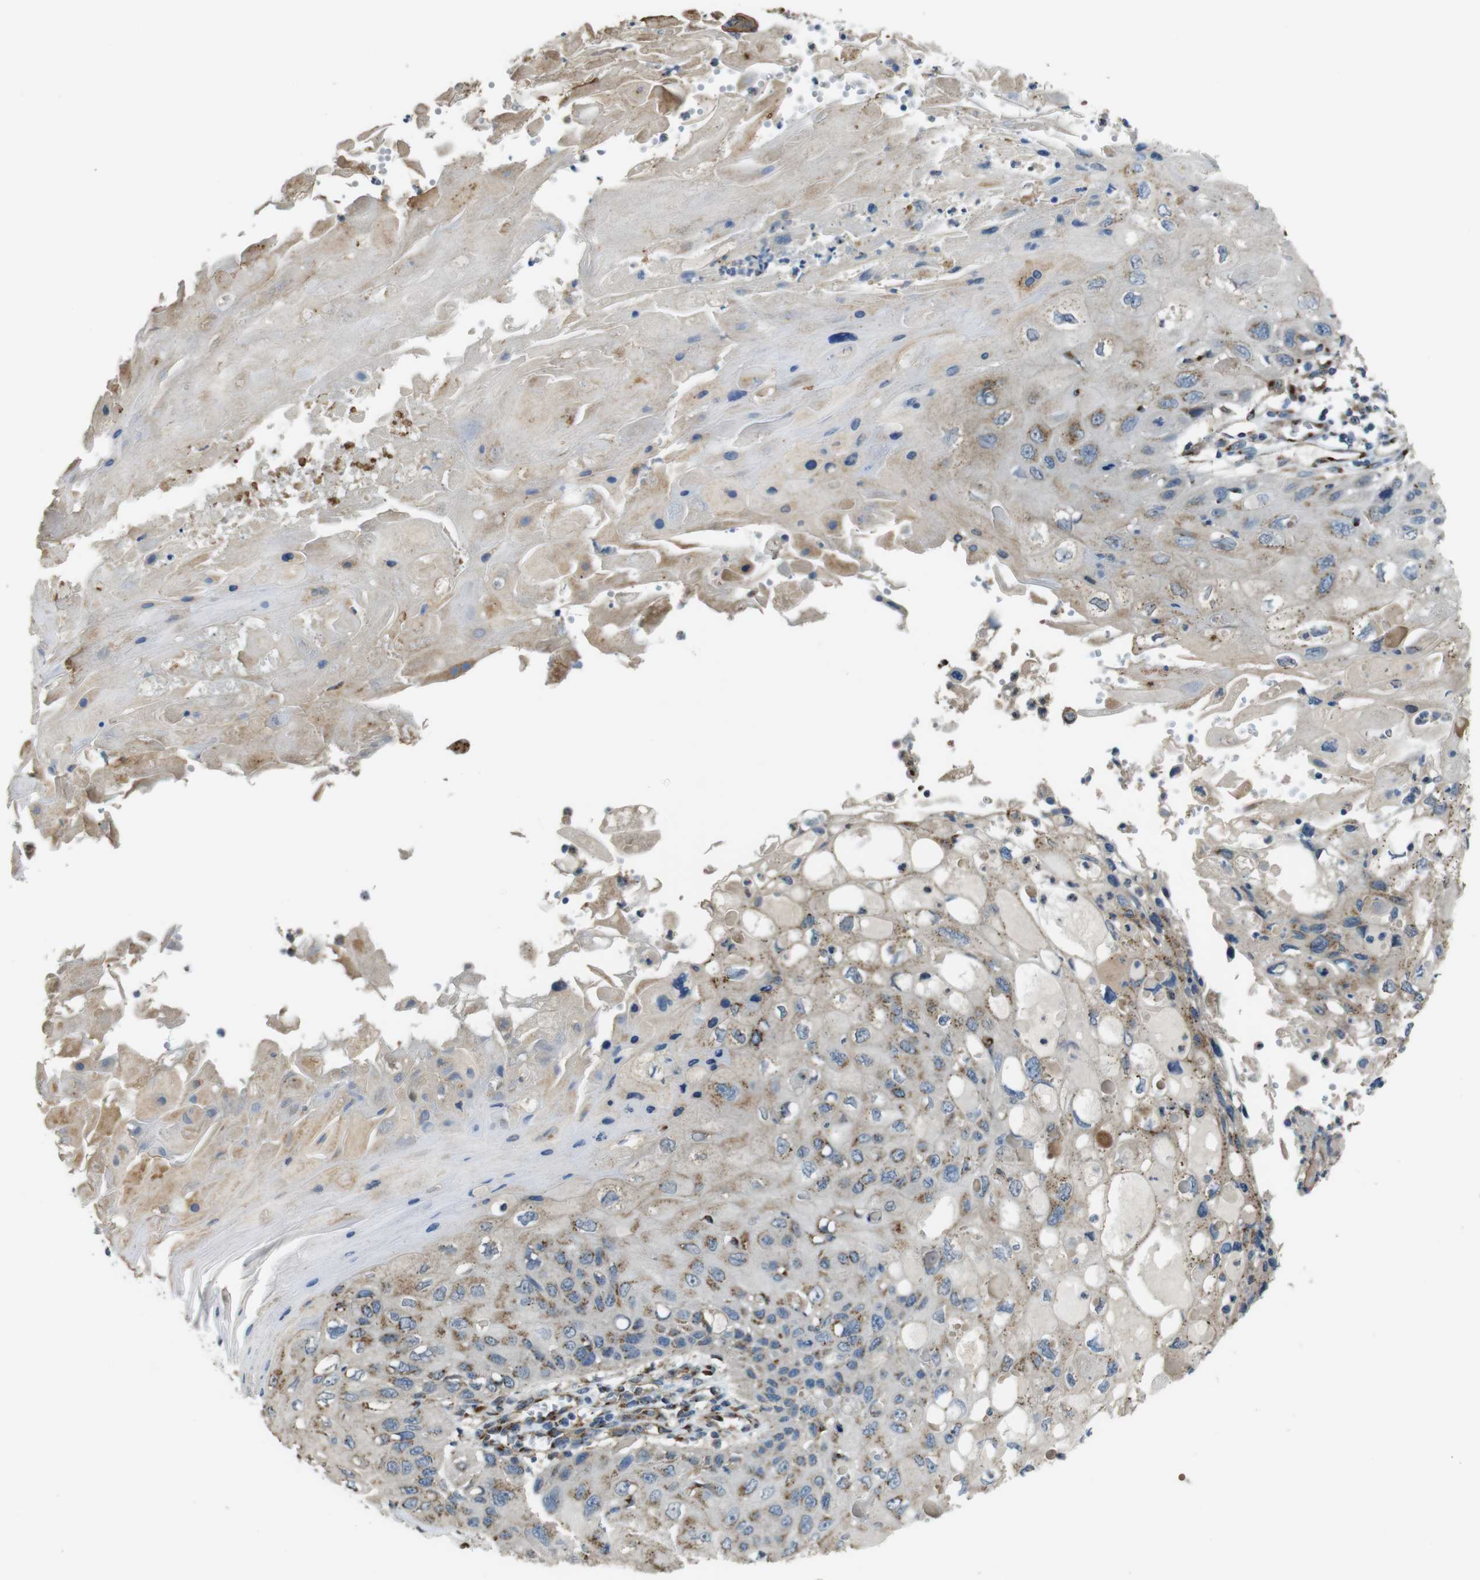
{"staining": {"intensity": "moderate", "quantity": "25%-75%", "location": "cytoplasmic/membranous"}, "tissue": "cervical cancer", "cell_type": "Tumor cells", "image_type": "cancer", "snomed": [{"axis": "morphology", "description": "Squamous cell carcinoma, NOS"}, {"axis": "topography", "description": "Cervix"}], "caption": "Protein staining reveals moderate cytoplasmic/membranous positivity in approximately 25%-75% of tumor cells in squamous cell carcinoma (cervical). (DAB IHC, brown staining for protein, blue staining for nuclei).", "gene": "RAB6A", "patient": {"sex": "female", "age": 70}}